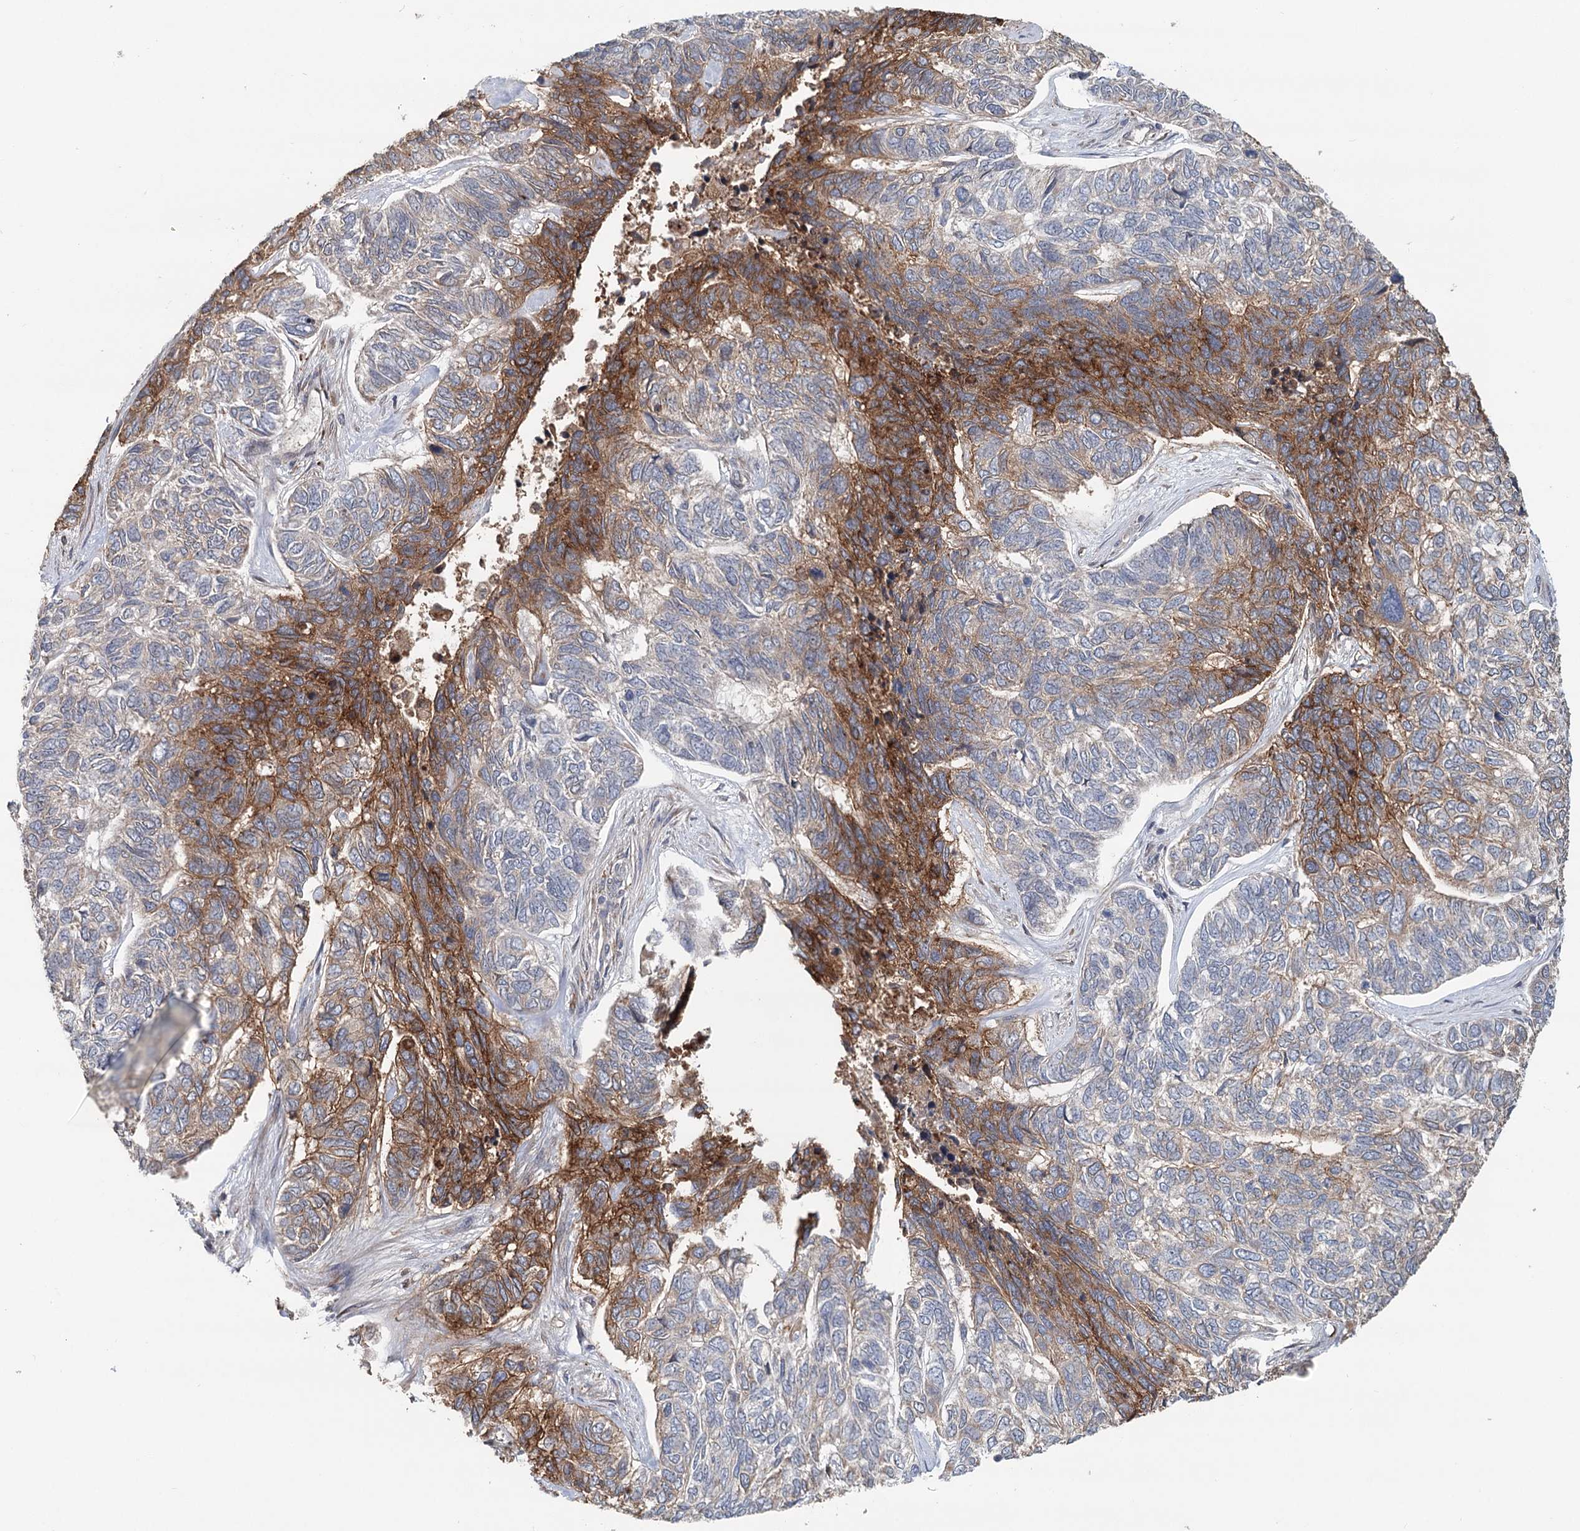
{"staining": {"intensity": "moderate", "quantity": "25%-75%", "location": "cytoplasmic/membranous"}, "tissue": "skin cancer", "cell_type": "Tumor cells", "image_type": "cancer", "snomed": [{"axis": "morphology", "description": "Basal cell carcinoma"}, {"axis": "topography", "description": "Skin"}], "caption": "Brown immunohistochemical staining in human skin cancer demonstrates moderate cytoplasmic/membranous positivity in approximately 25%-75% of tumor cells.", "gene": "RNF111", "patient": {"sex": "female", "age": 65}}